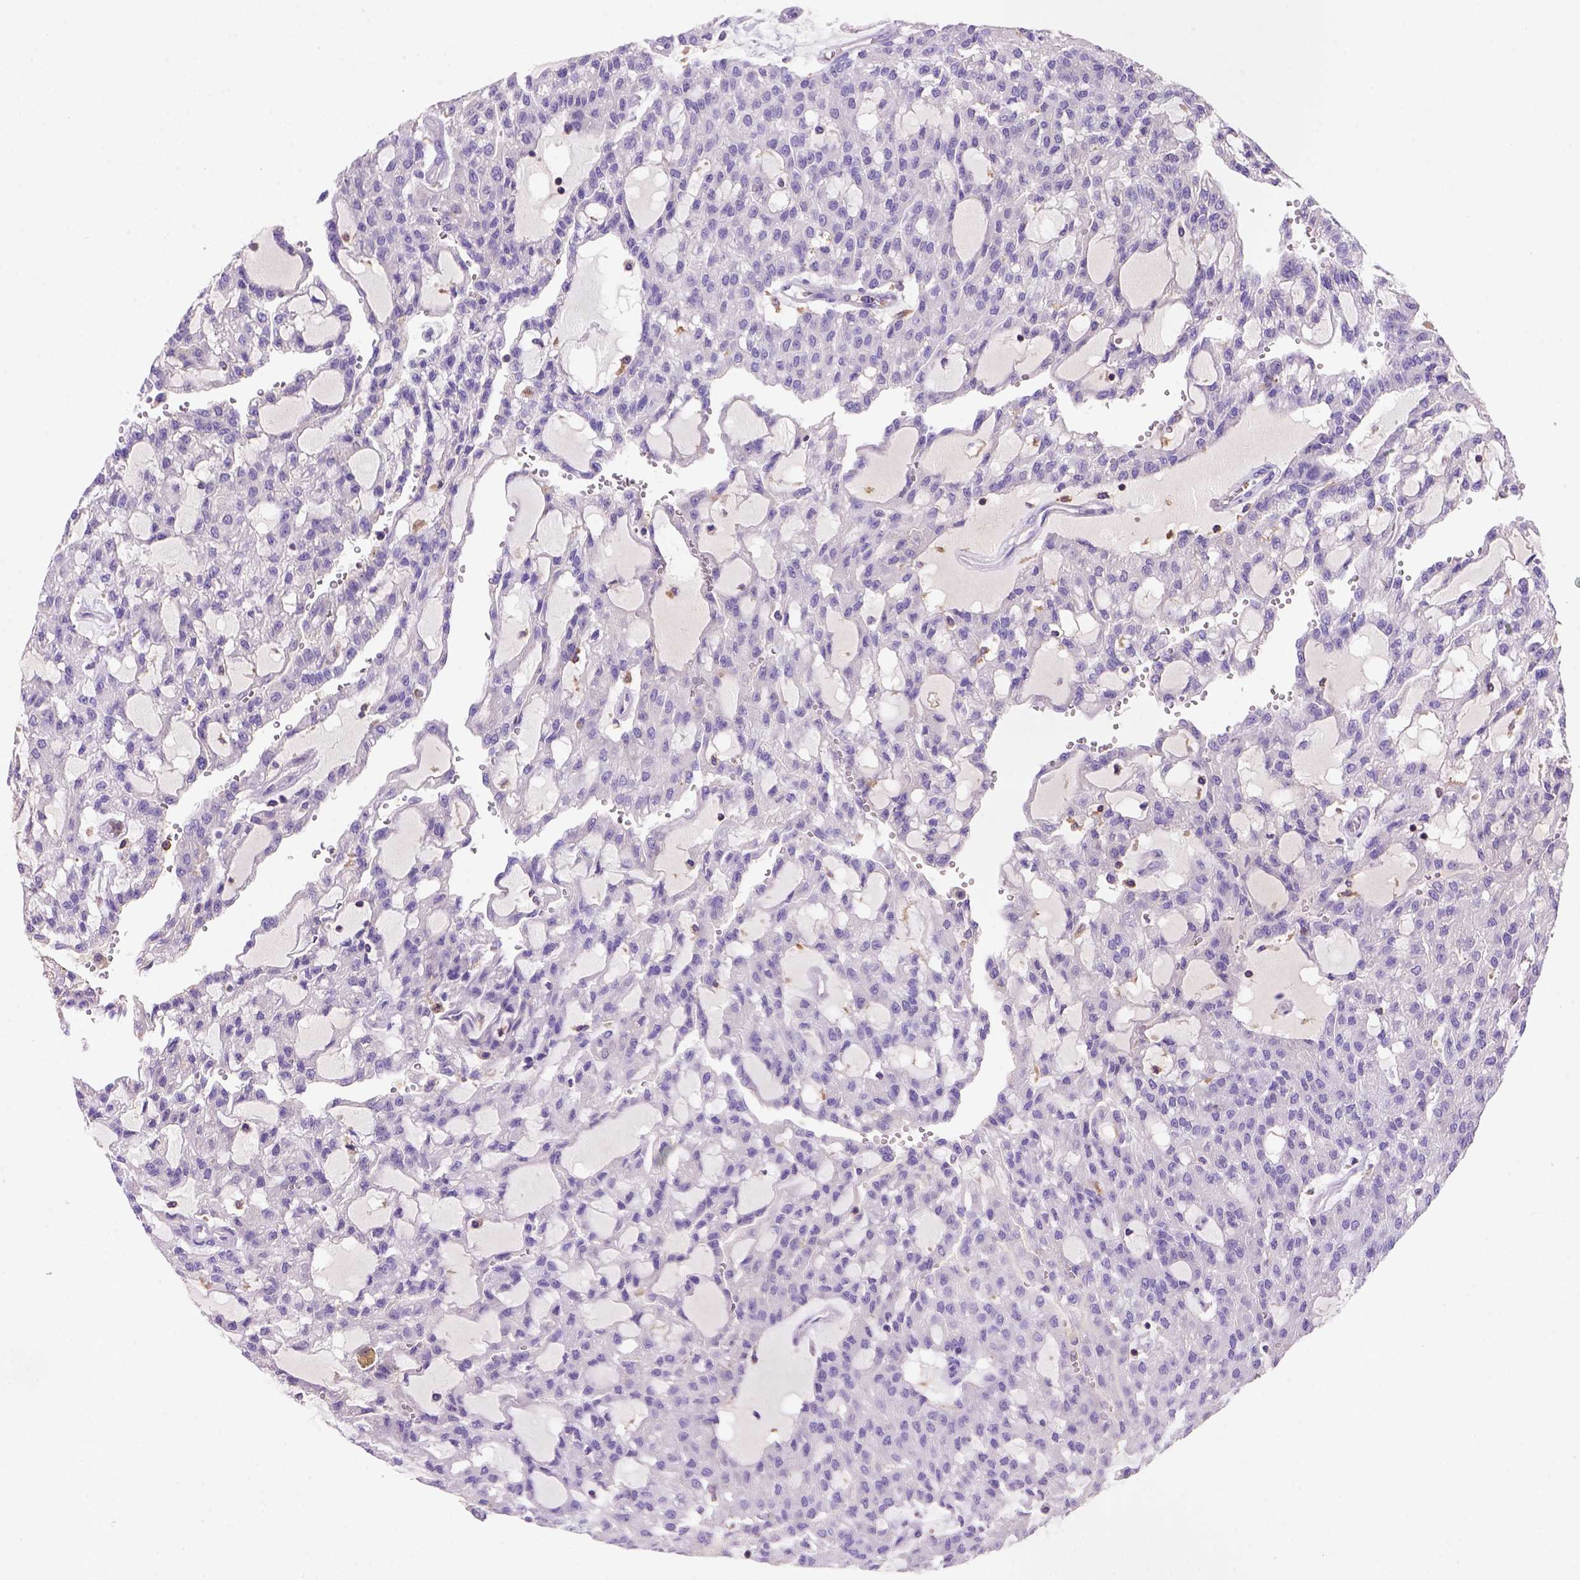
{"staining": {"intensity": "negative", "quantity": "none", "location": "none"}, "tissue": "renal cancer", "cell_type": "Tumor cells", "image_type": "cancer", "snomed": [{"axis": "morphology", "description": "Adenocarcinoma, NOS"}, {"axis": "topography", "description": "Kidney"}], "caption": "Tumor cells are negative for protein expression in human renal adenocarcinoma. (DAB immunohistochemistry (IHC) visualized using brightfield microscopy, high magnification).", "gene": "INPP5D", "patient": {"sex": "male", "age": 63}}